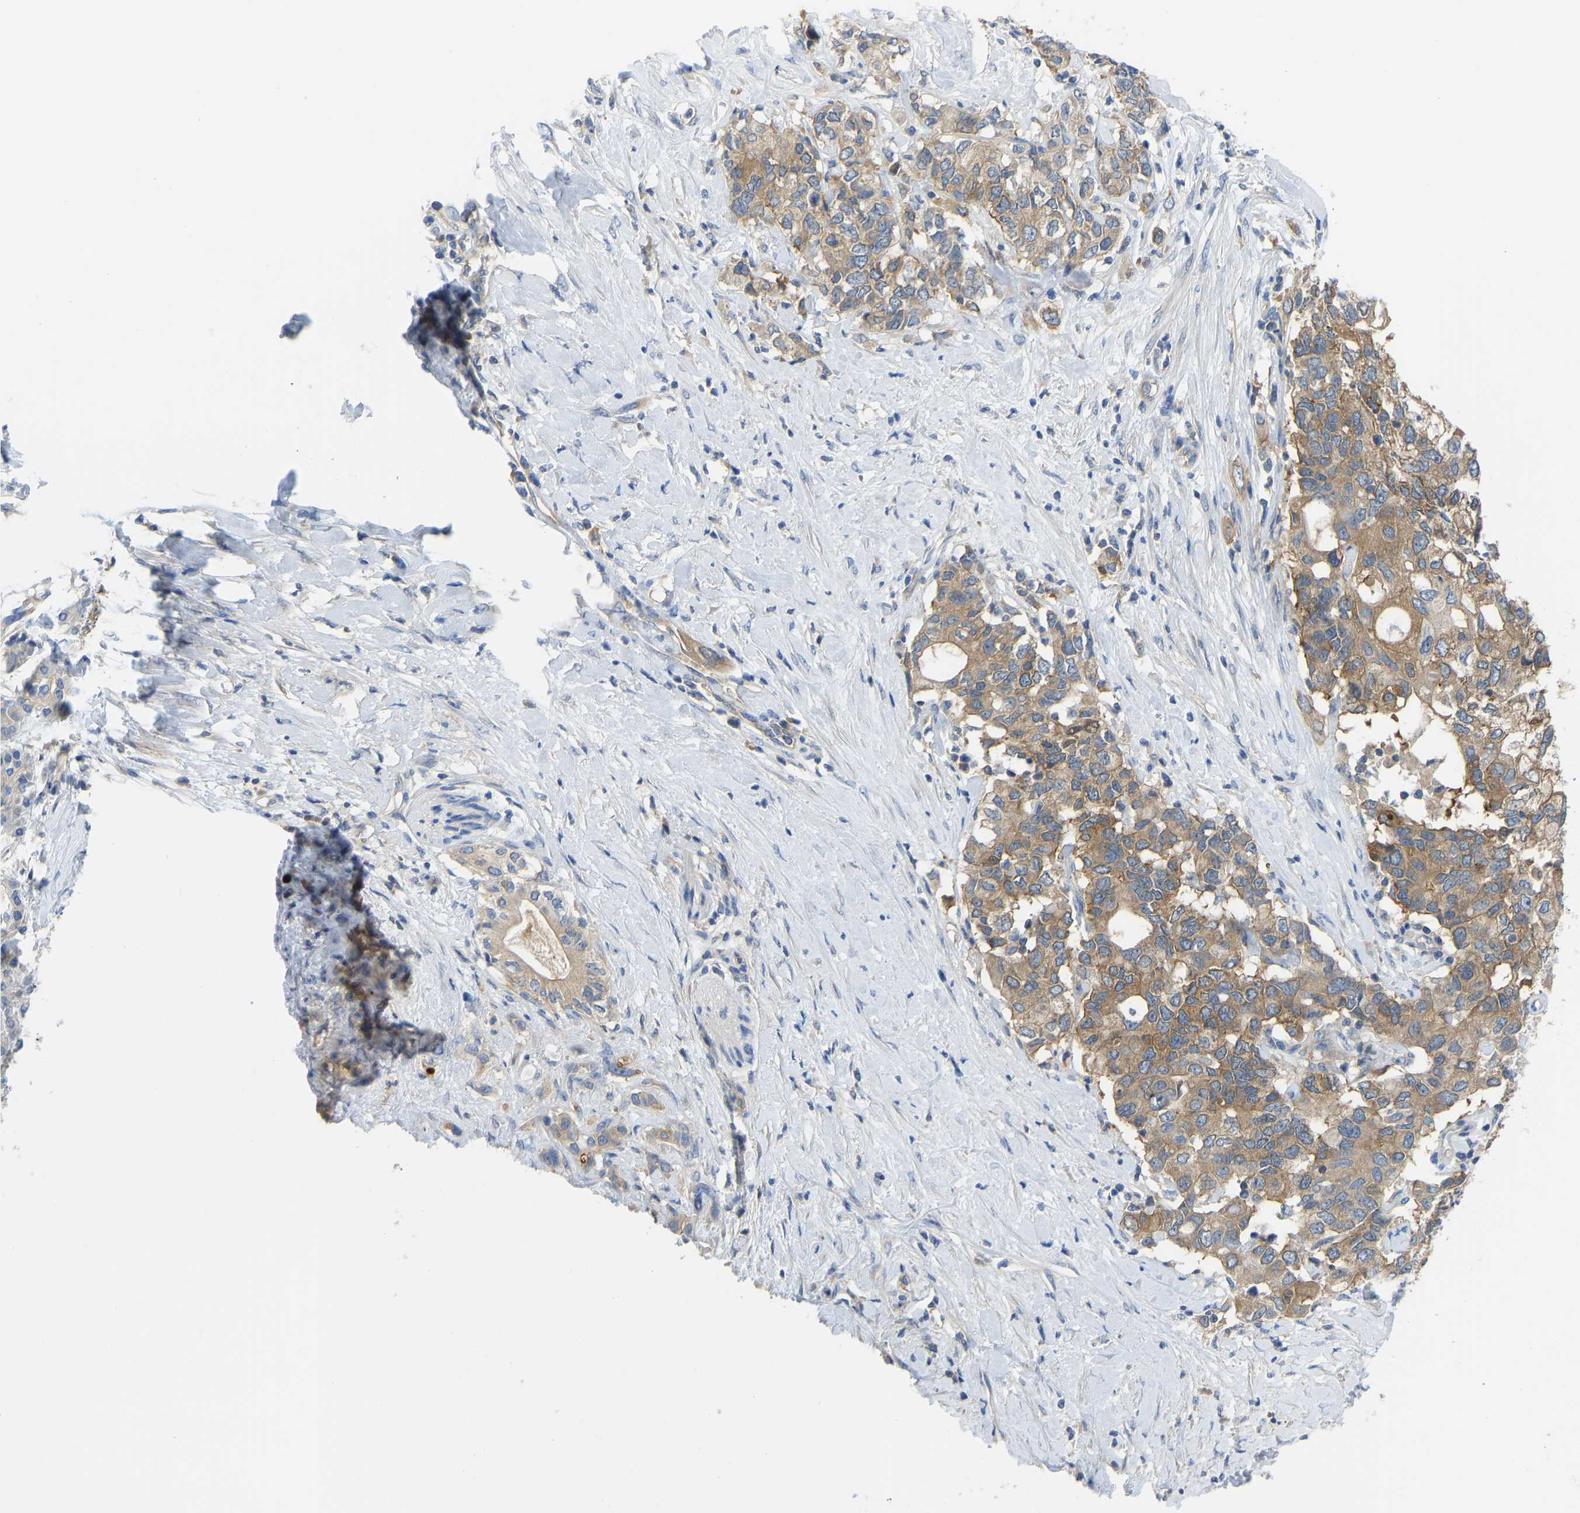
{"staining": {"intensity": "moderate", "quantity": ">75%", "location": "cytoplasmic/membranous"}, "tissue": "pancreatic cancer", "cell_type": "Tumor cells", "image_type": "cancer", "snomed": [{"axis": "morphology", "description": "Adenocarcinoma, NOS"}, {"axis": "topography", "description": "Pancreas"}], "caption": "Human pancreatic cancer (adenocarcinoma) stained for a protein (brown) reveals moderate cytoplasmic/membranous positive positivity in about >75% of tumor cells.", "gene": "PPP3CA", "patient": {"sex": "female", "age": 56}}